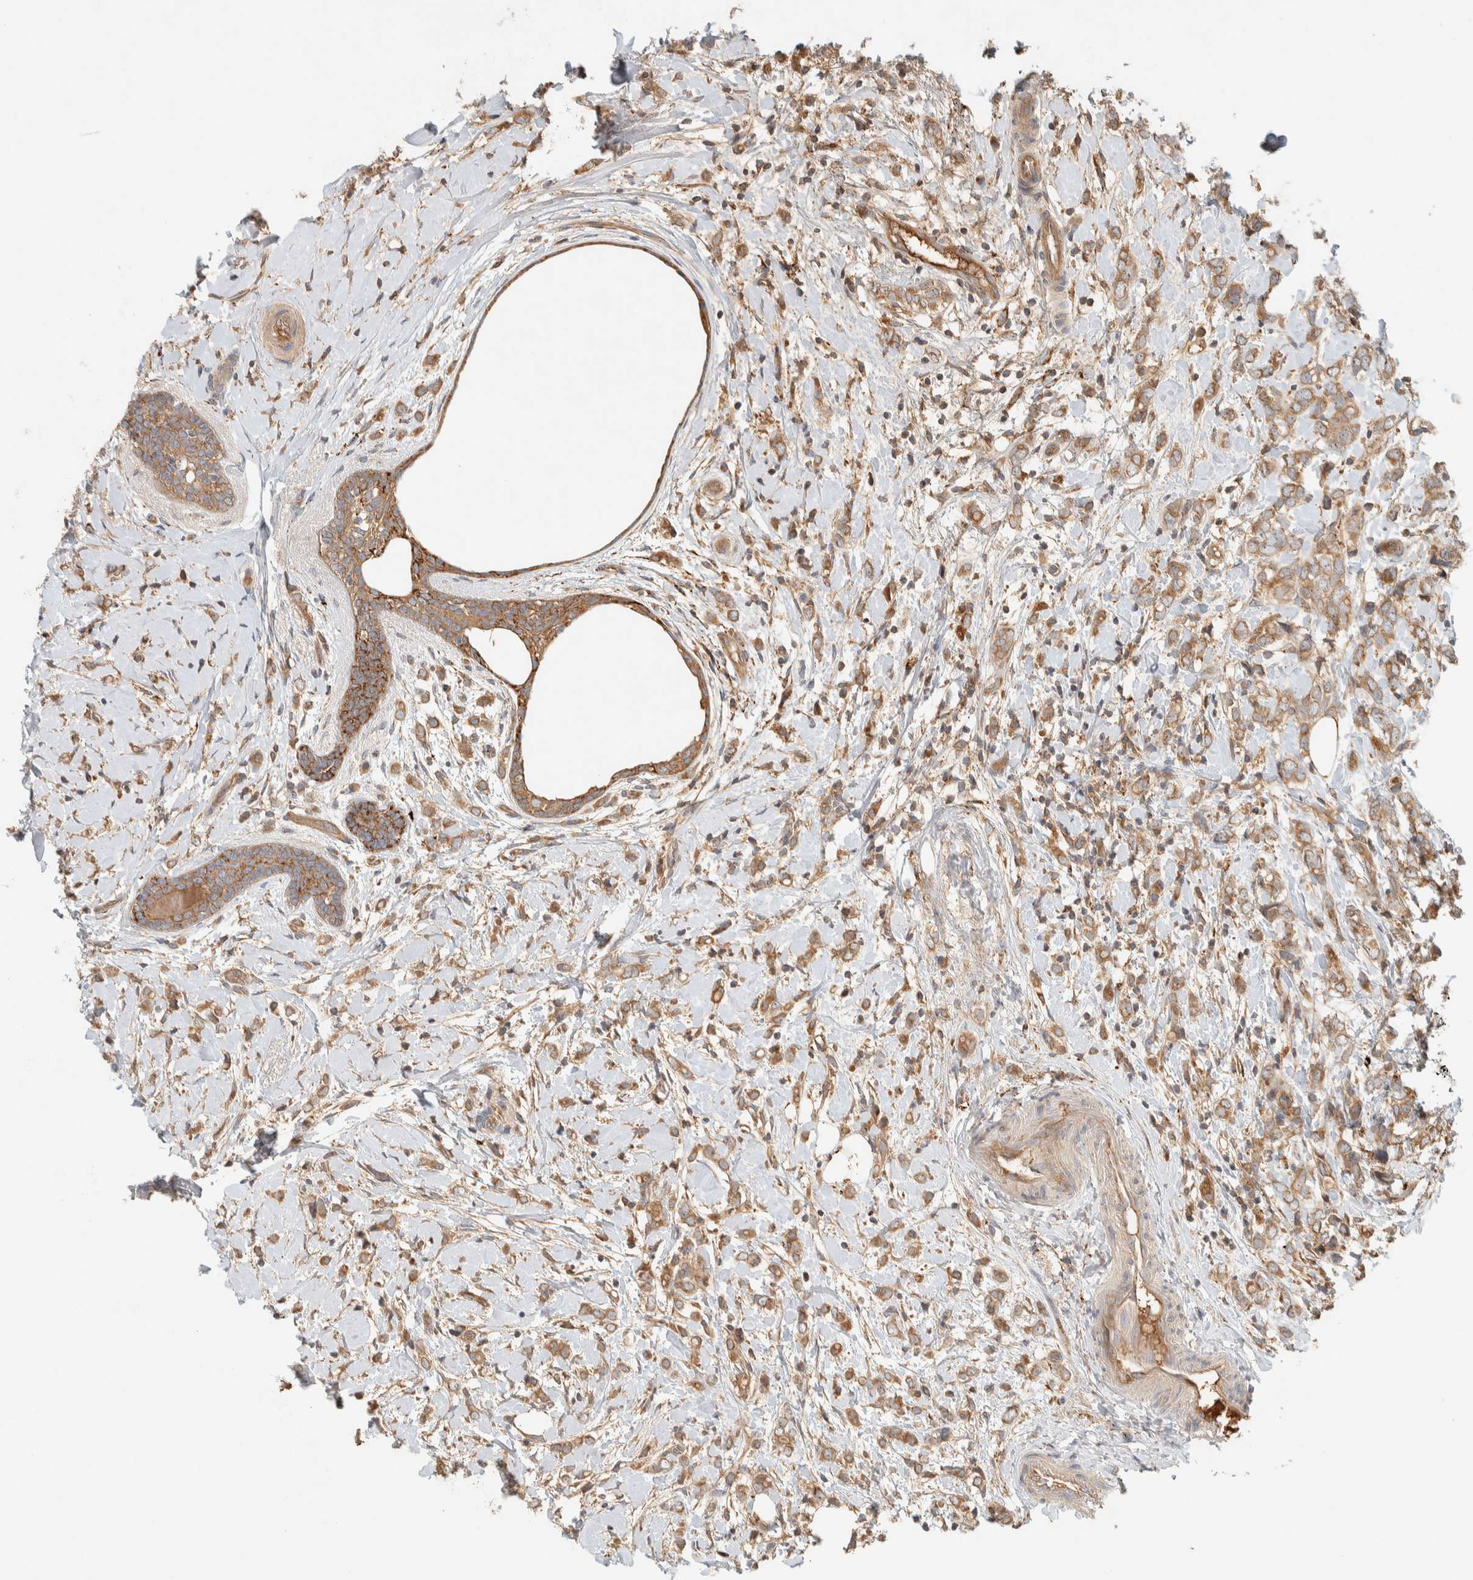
{"staining": {"intensity": "moderate", "quantity": ">75%", "location": "cytoplasmic/membranous"}, "tissue": "breast cancer", "cell_type": "Tumor cells", "image_type": "cancer", "snomed": [{"axis": "morphology", "description": "Normal tissue, NOS"}, {"axis": "morphology", "description": "Lobular carcinoma"}, {"axis": "topography", "description": "Breast"}], "caption": "This histopathology image shows immunohistochemistry staining of human lobular carcinoma (breast), with medium moderate cytoplasmic/membranous expression in approximately >75% of tumor cells.", "gene": "FAM167A", "patient": {"sex": "female", "age": 47}}